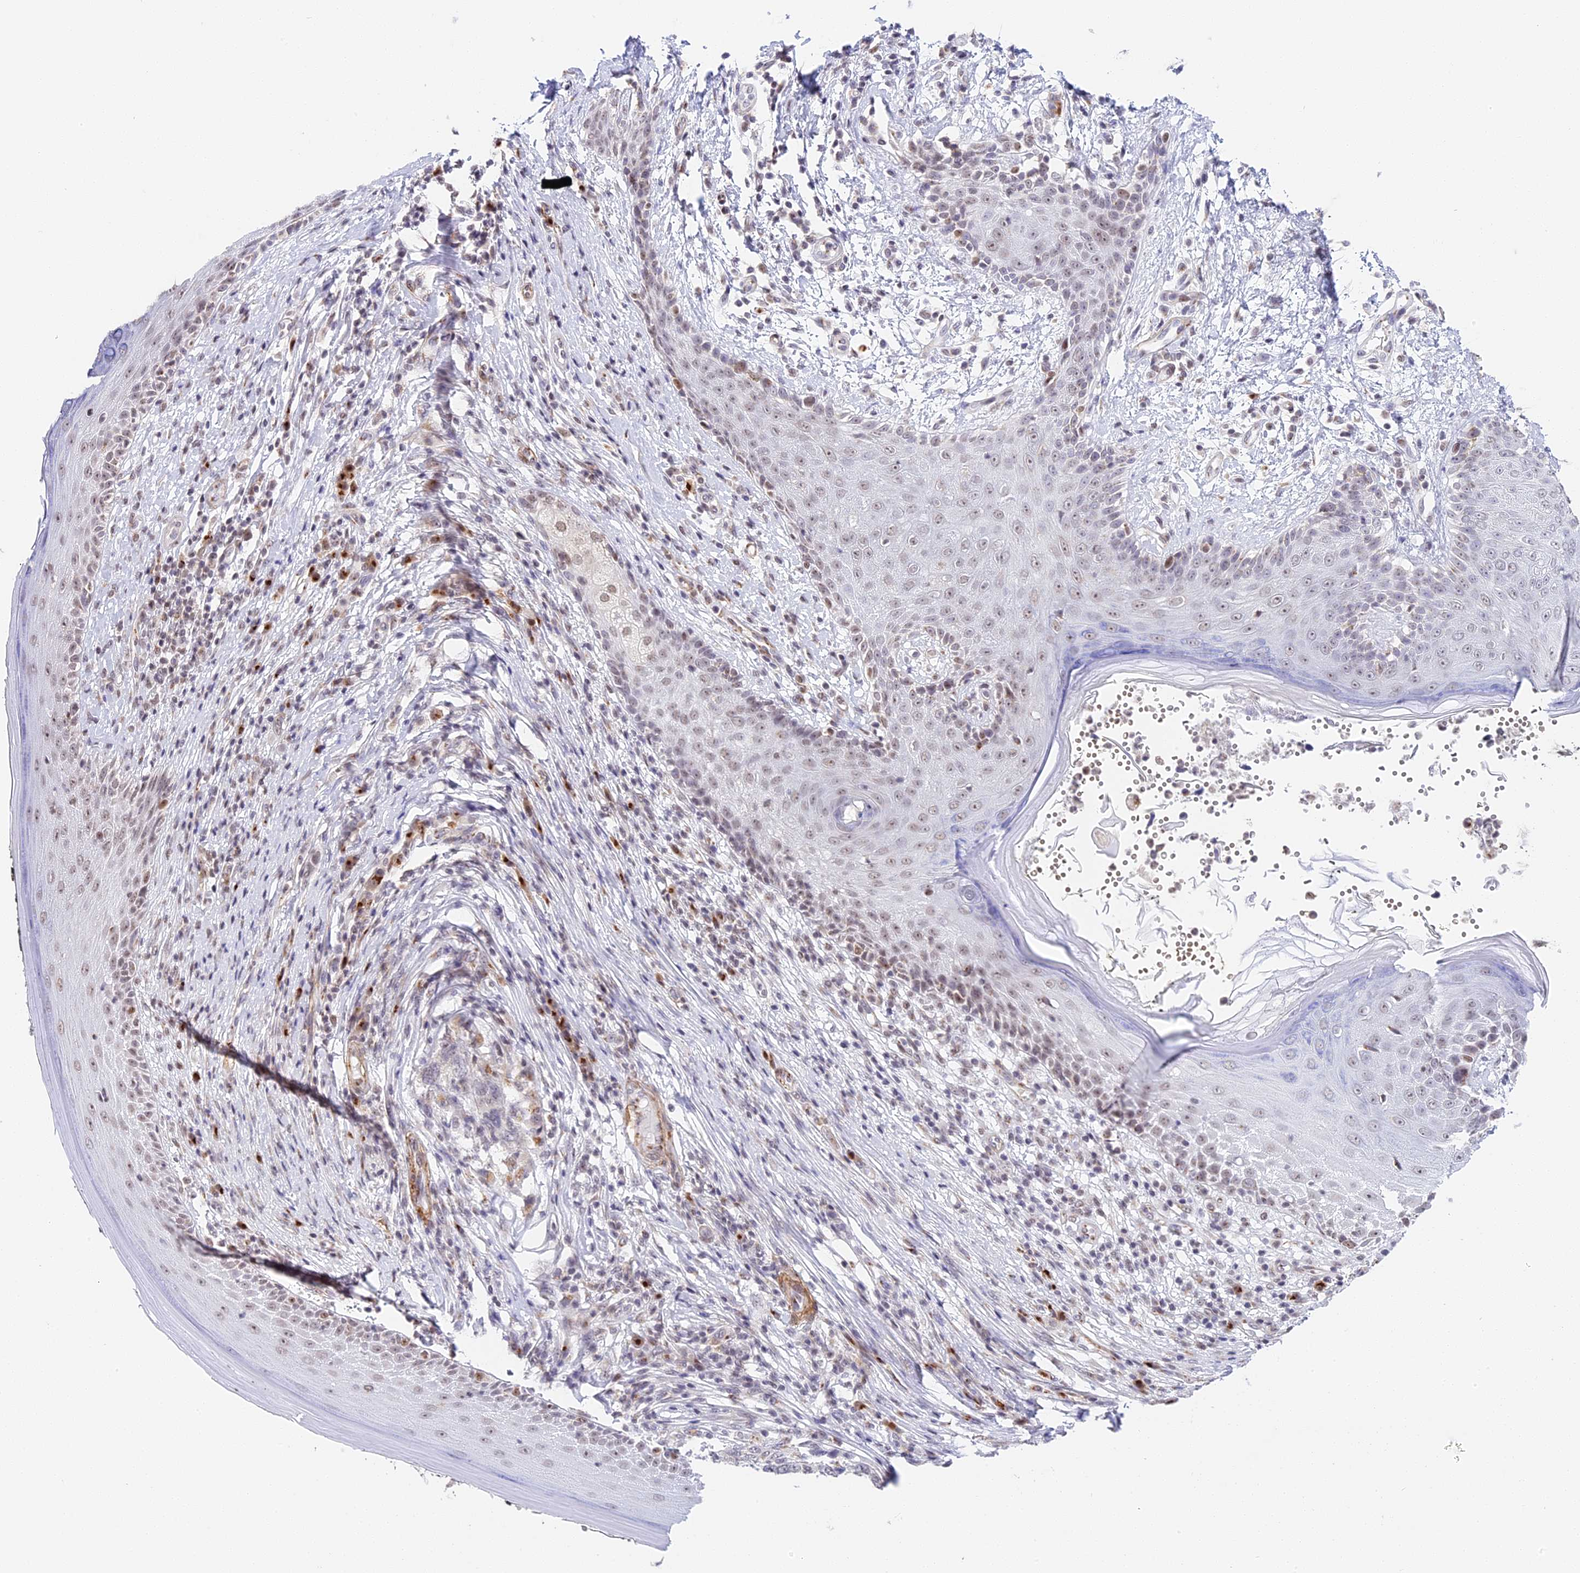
{"staining": {"intensity": "weak", "quantity": "<25%", "location": "cytoplasmic/membranous,nuclear"}, "tissue": "skin cancer", "cell_type": "Tumor cells", "image_type": "cancer", "snomed": [{"axis": "morphology", "description": "Basal cell carcinoma"}, {"axis": "topography", "description": "Skin"}], "caption": "Skin cancer was stained to show a protein in brown. There is no significant staining in tumor cells. Nuclei are stained in blue.", "gene": "HEATR5B", "patient": {"sex": "female", "age": 65}}